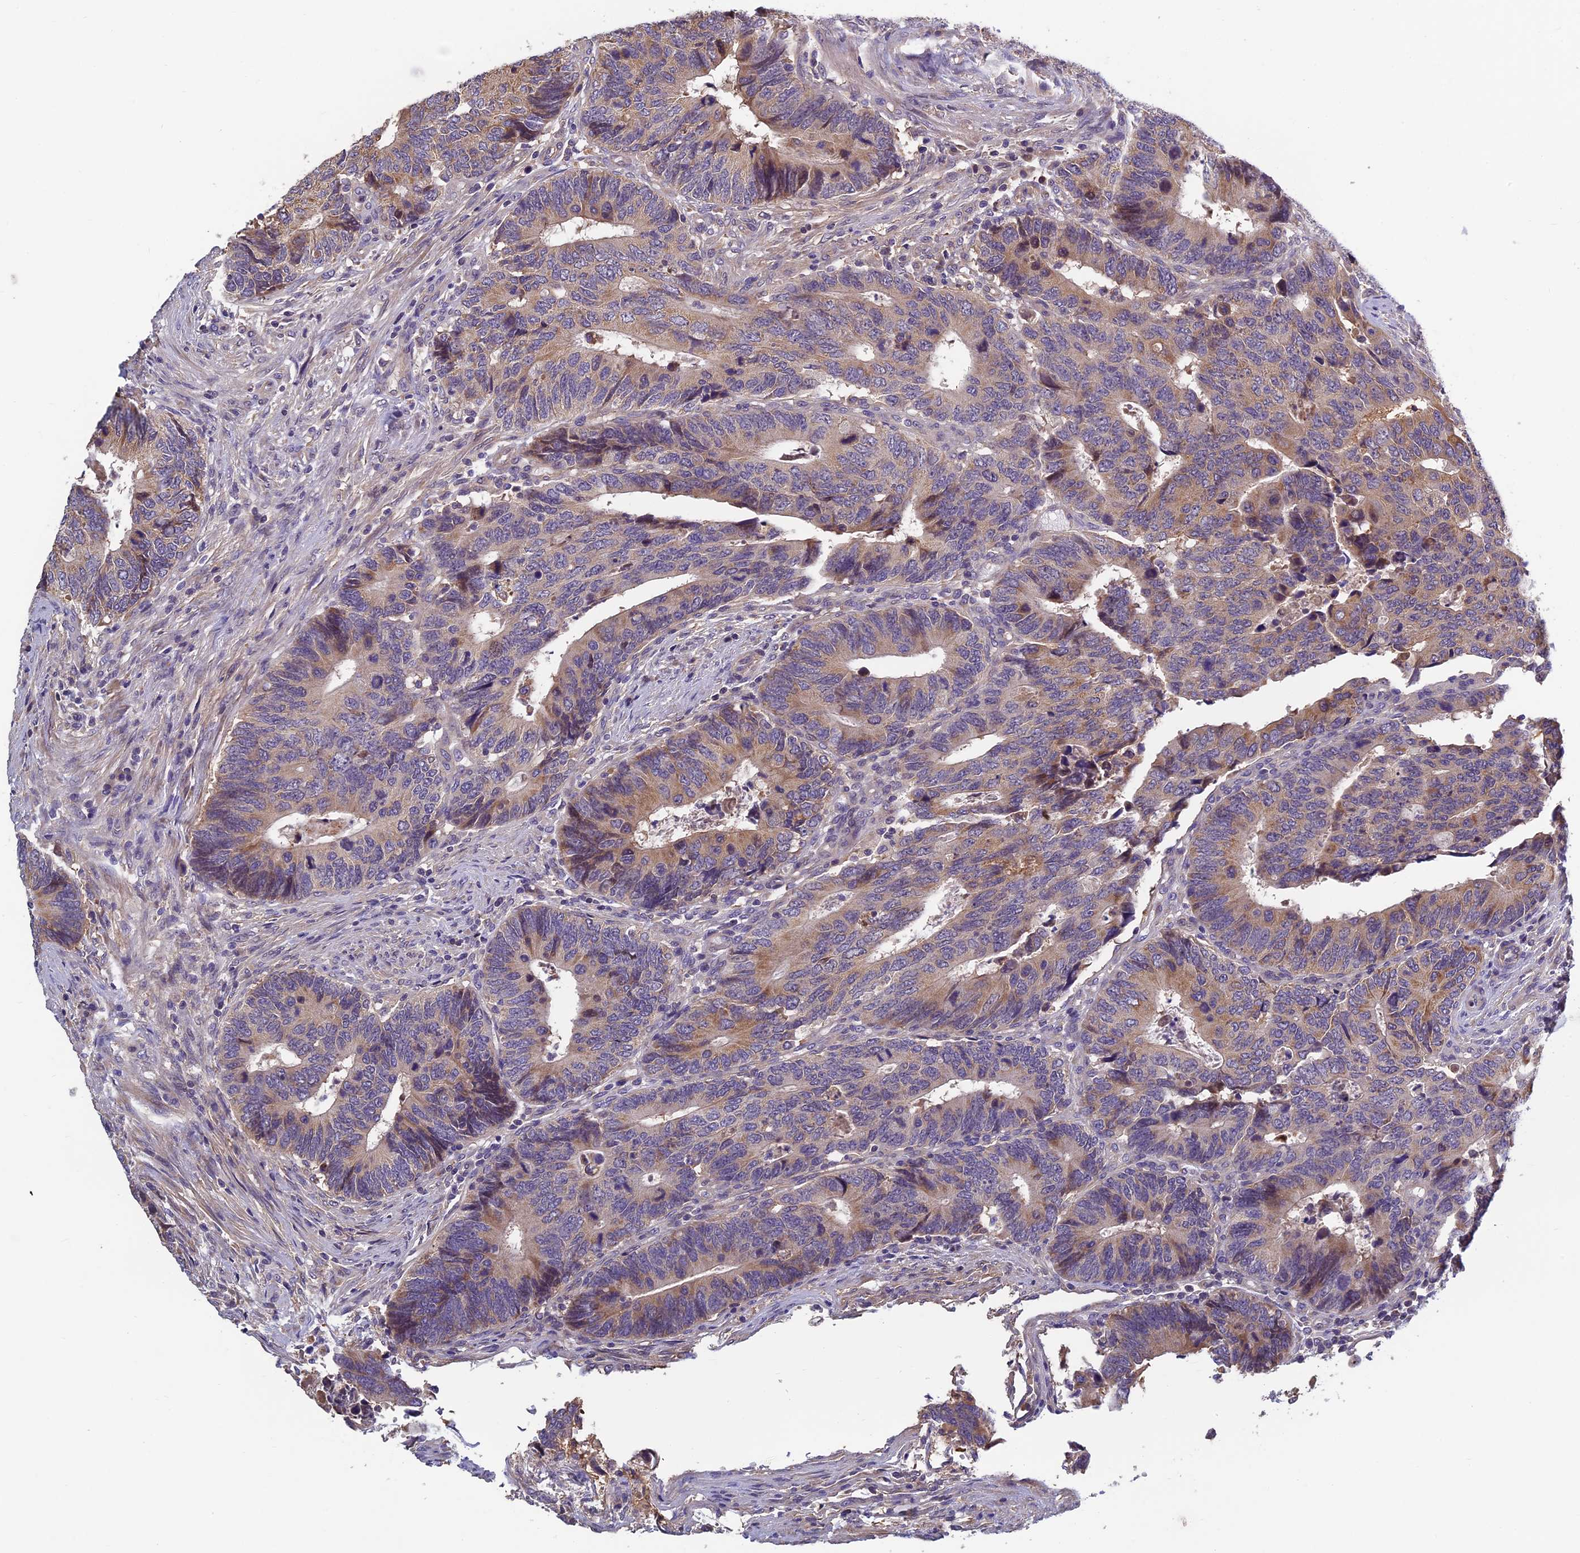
{"staining": {"intensity": "moderate", "quantity": "25%-75%", "location": "cytoplasmic/membranous"}, "tissue": "colorectal cancer", "cell_type": "Tumor cells", "image_type": "cancer", "snomed": [{"axis": "morphology", "description": "Adenocarcinoma, NOS"}, {"axis": "topography", "description": "Colon"}], "caption": "Colorectal cancer (adenocarcinoma) stained with DAB (3,3'-diaminobenzidine) immunohistochemistry (IHC) shows medium levels of moderate cytoplasmic/membranous staining in about 25%-75% of tumor cells.", "gene": "HECA", "patient": {"sex": "male", "age": 87}}